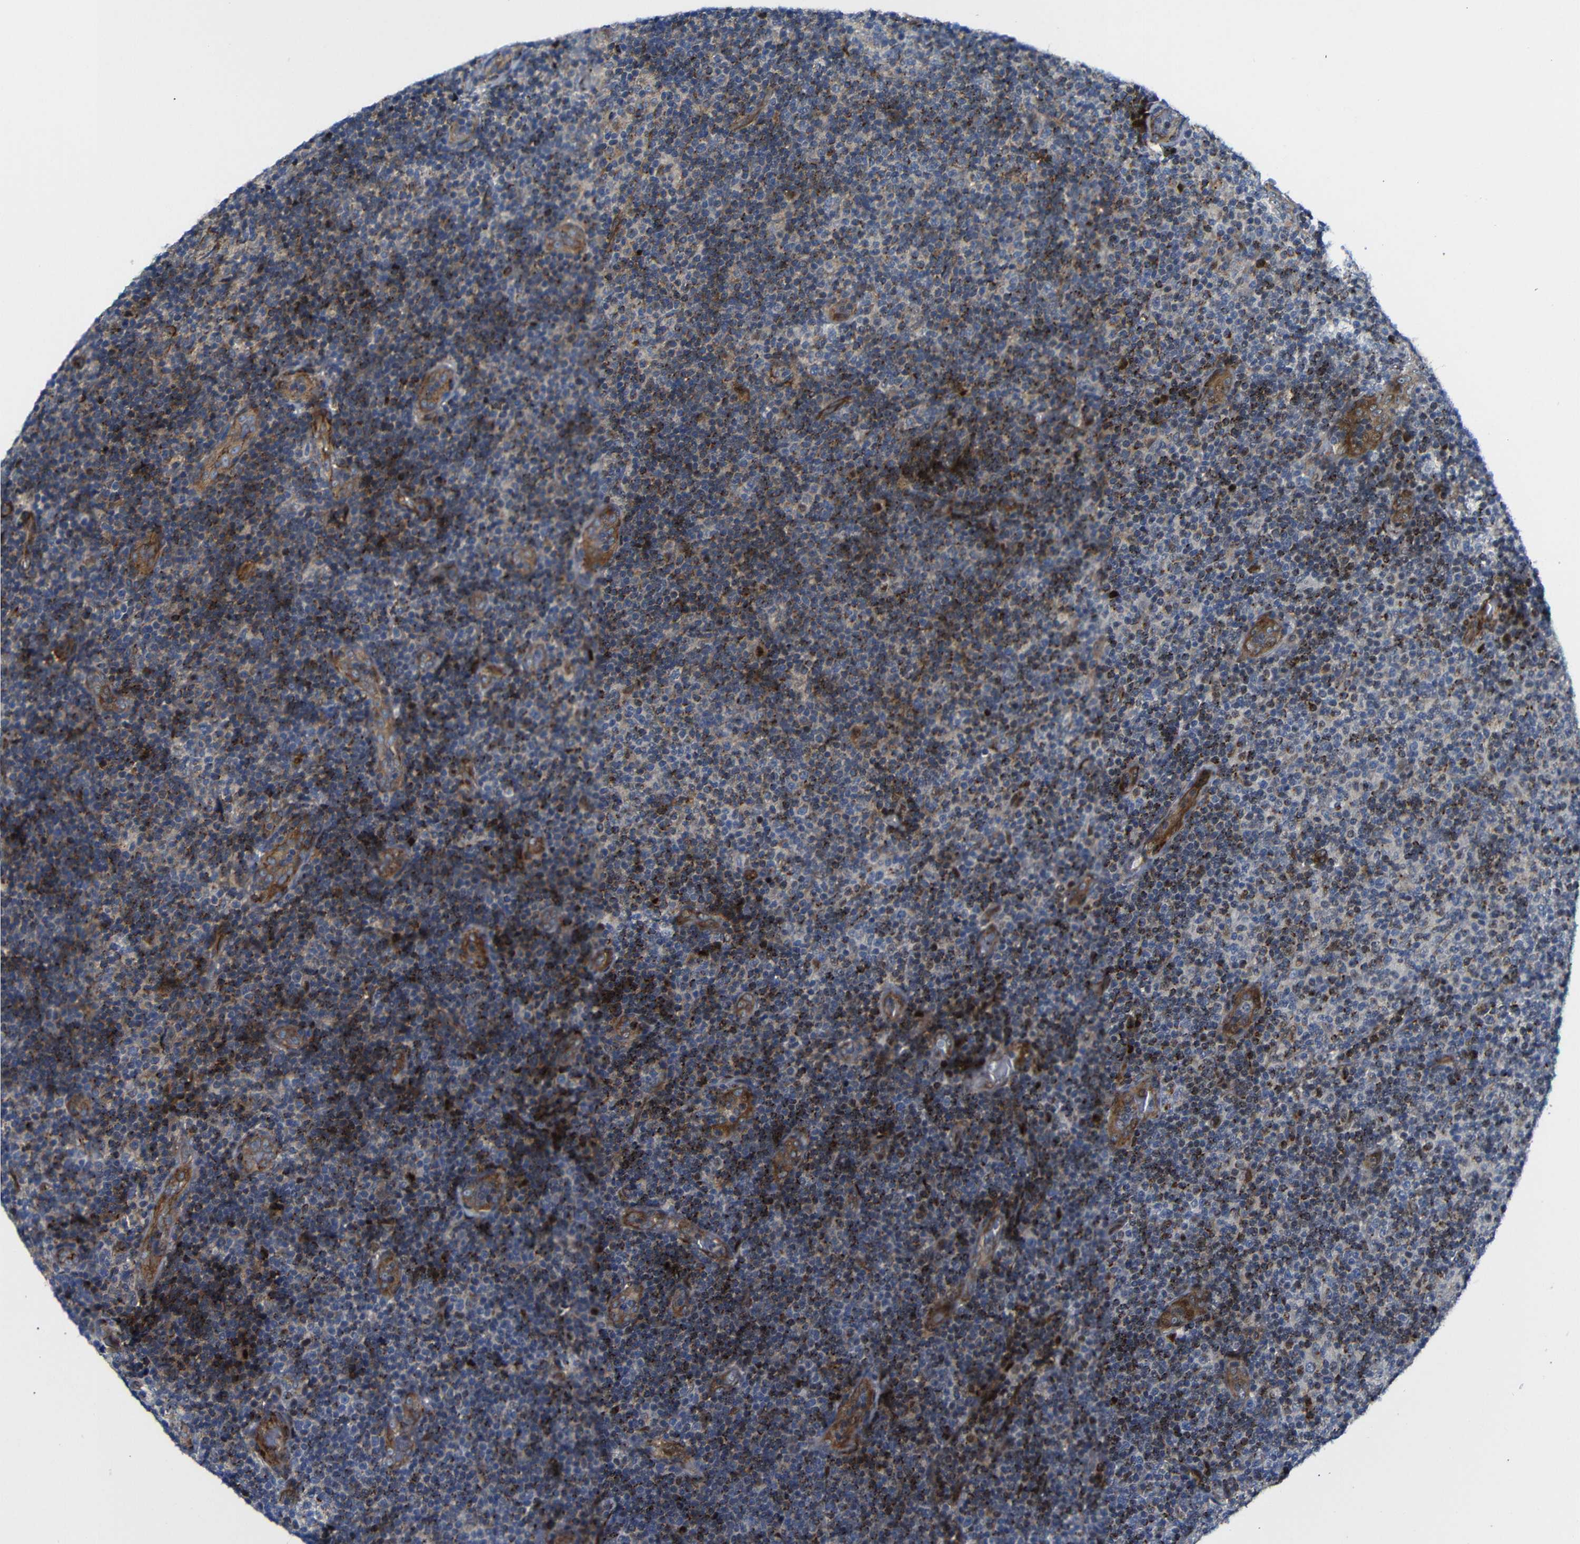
{"staining": {"intensity": "strong", "quantity": "25%-75%", "location": "cytoplasmic/membranous"}, "tissue": "lymphoma", "cell_type": "Tumor cells", "image_type": "cancer", "snomed": [{"axis": "morphology", "description": "Malignant lymphoma, non-Hodgkin's type, Low grade"}, {"axis": "topography", "description": "Lymph node"}], "caption": "A micrograph of human low-grade malignant lymphoma, non-Hodgkin's type stained for a protein demonstrates strong cytoplasmic/membranous brown staining in tumor cells. (Brightfield microscopy of DAB IHC at high magnification).", "gene": "PARP14", "patient": {"sex": "male", "age": 83}}